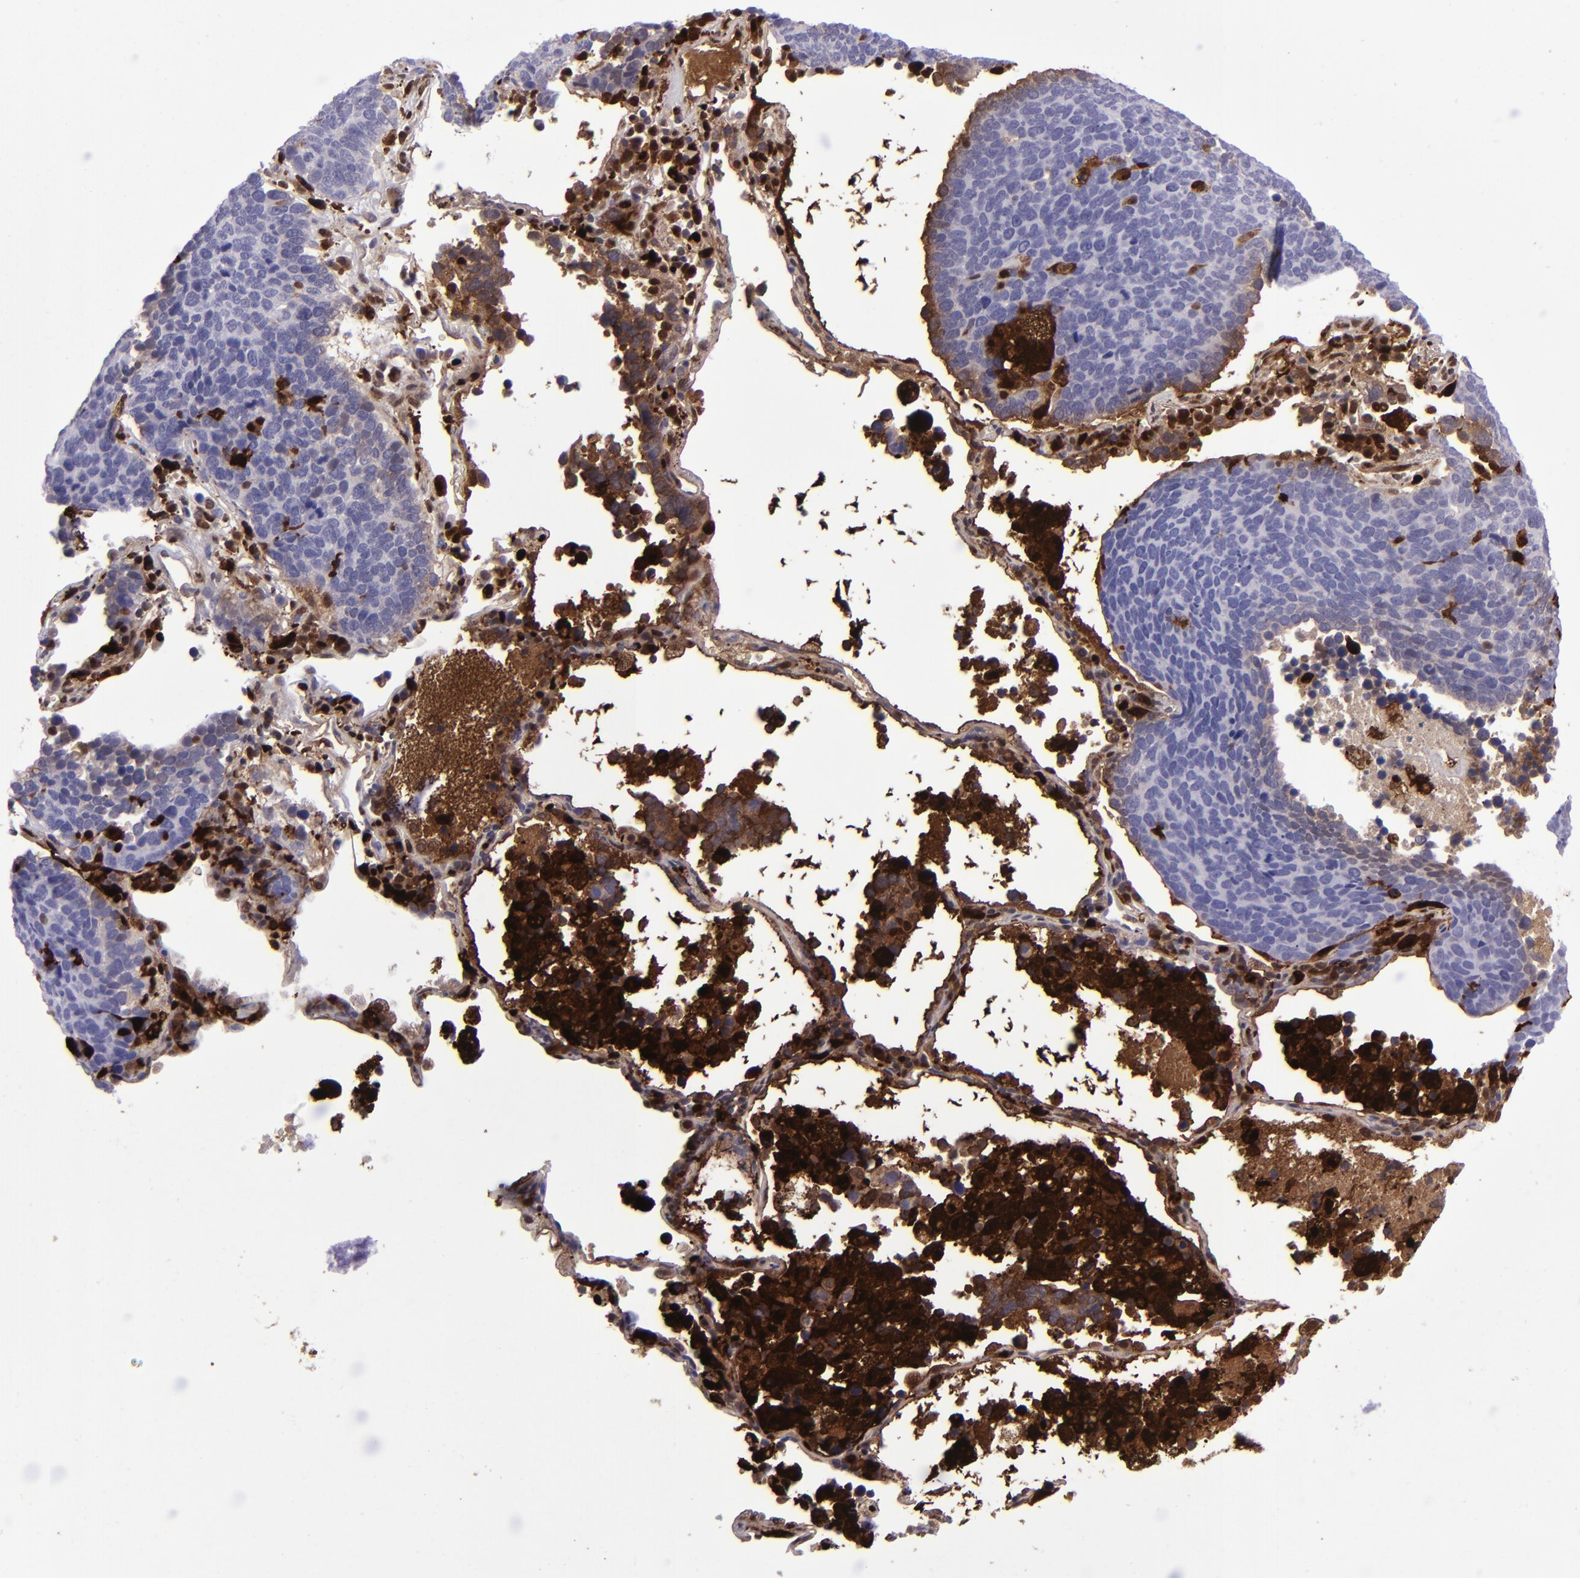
{"staining": {"intensity": "negative", "quantity": "none", "location": "none"}, "tissue": "lung cancer", "cell_type": "Tumor cells", "image_type": "cancer", "snomed": [{"axis": "morphology", "description": "Neoplasm, malignant, NOS"}, {"axis": "topography", "description": "Lung"}], "caption": "The immunohistochemistry image has no significant expression in tumor cells of lung cancer tissue.", "gene": "TYMP", "patient": {"sex": "female", "age": 75}}